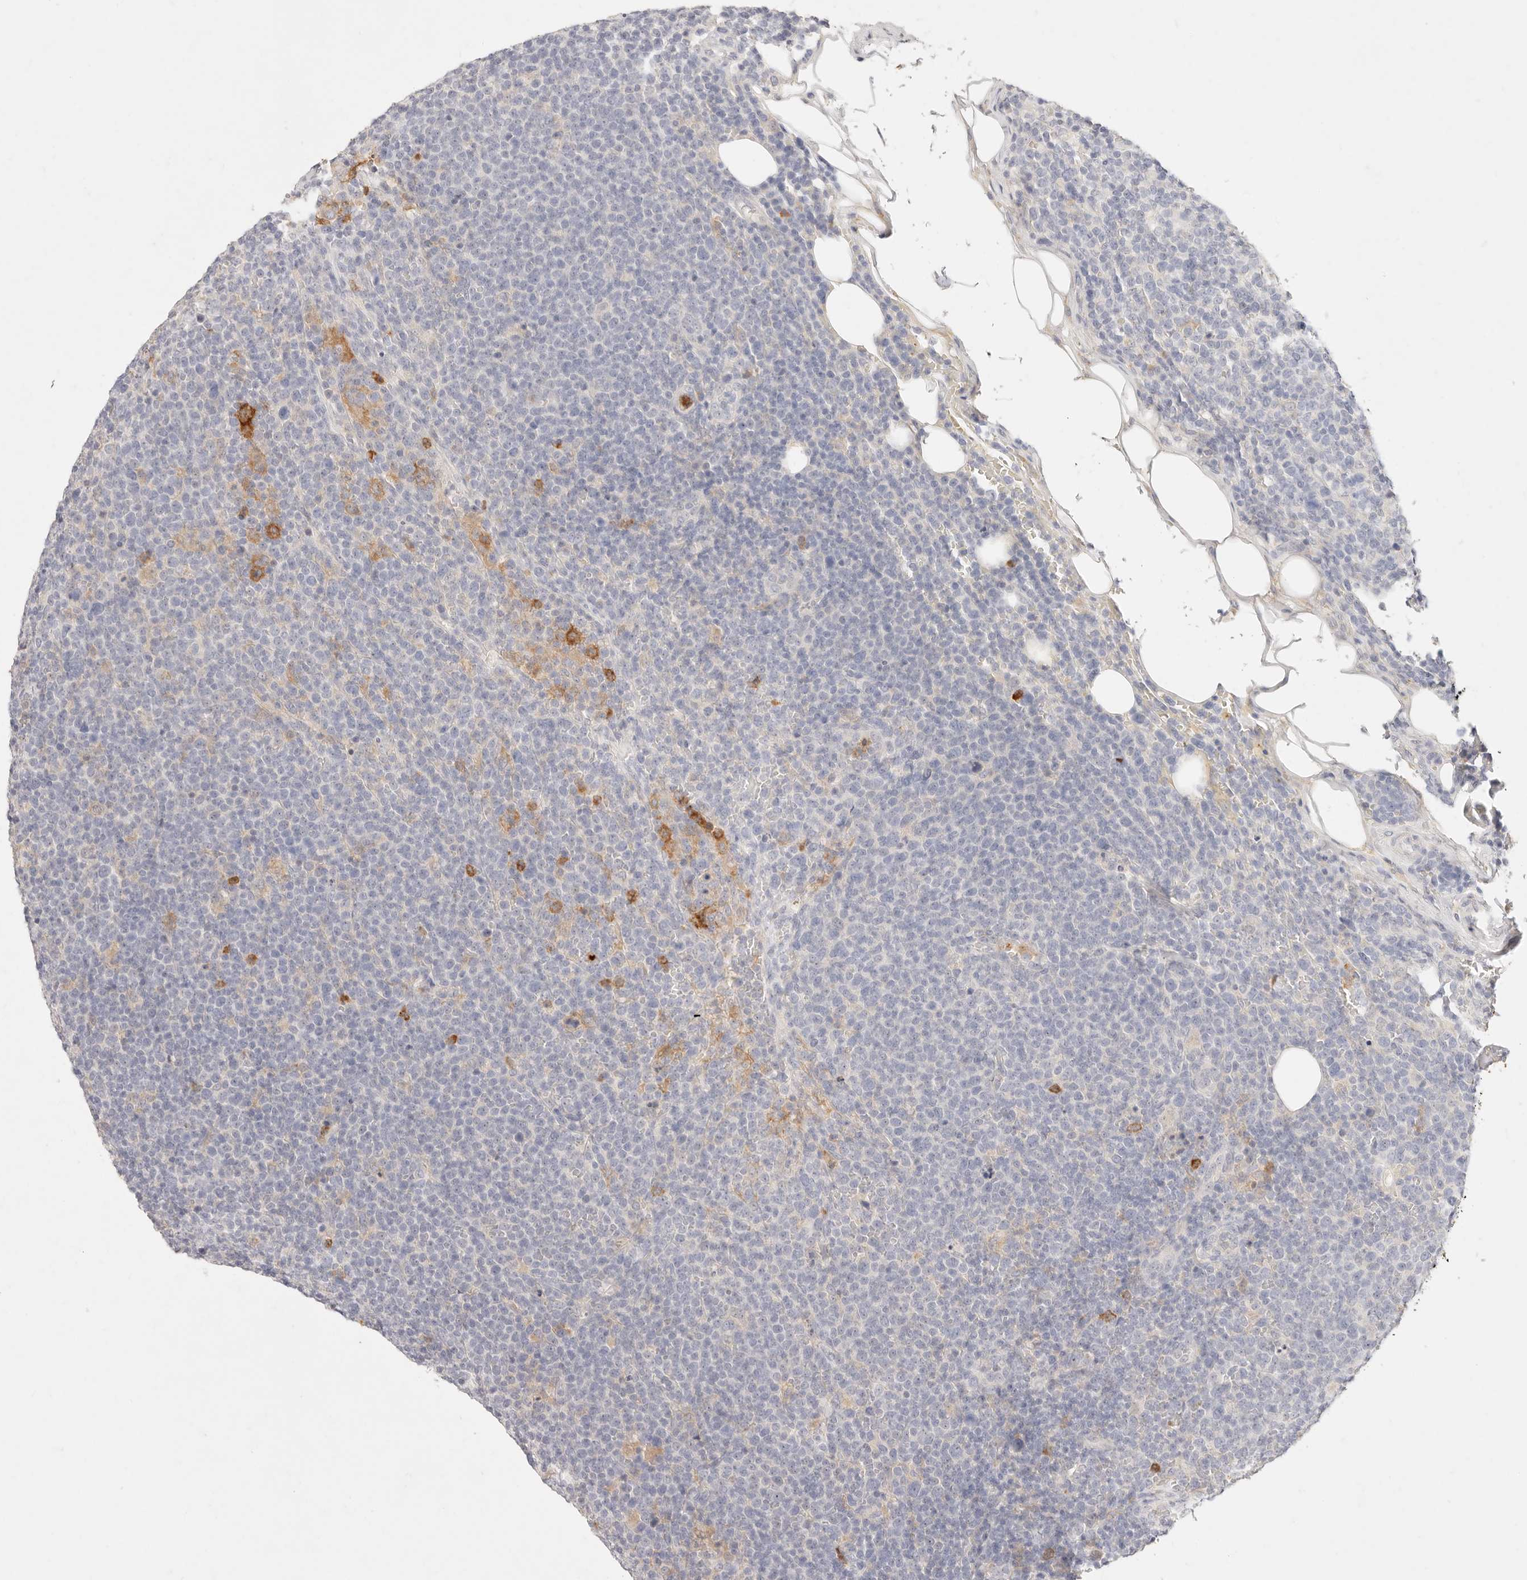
{"staining": {"intensity": "negative", "quantity": "none", "location": "none"}, "tissue": "lymphoma", "cell_type": "Tumor cells", "image_type": "cancer", "snomed": [{"axis": "morphology", "description": "Malignant lymphoma, non-Hodgkin's type, High grade"}, {"axis": "topography", "description": "Lymph node"}], "caption": "Human lymphoma stained for a protein using immunohistochemistry demonstrates no staining in tumor cells.", "gene": "GPR84", "patient": {"sex": "male", "age": 61}}